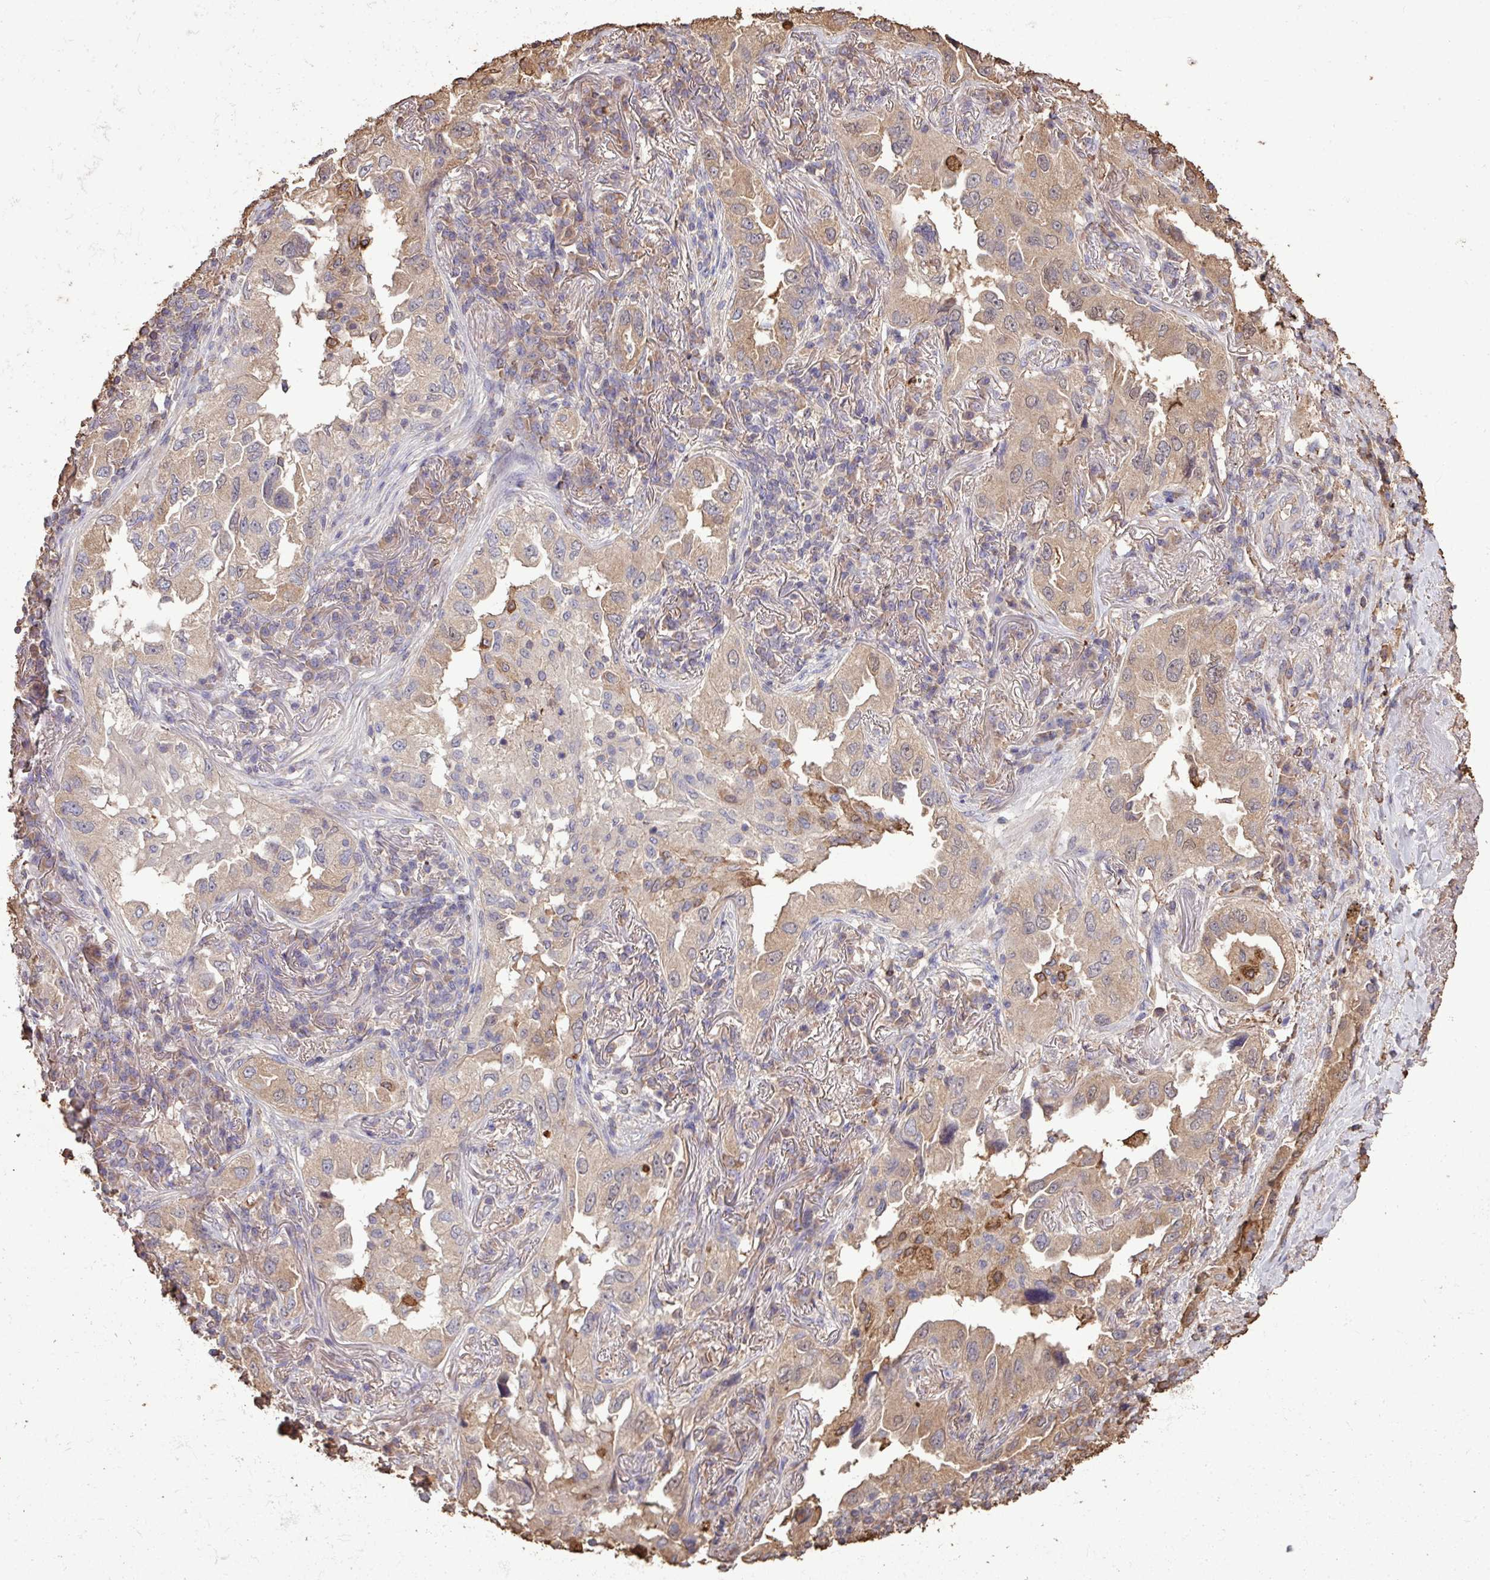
{"staining": {"intensity": "moderate", "quantity": "25%-75%", "location": "cytoplasmic/membranous"}, "tissue": "lung cancer", "cell_type": "Tumor cells", "image_type": "cancer", "snomed": [{"axis": "morphology", "description": "Adenocarcinoma, NOS"}, {"axis": "topography", "description": "Lung"}], "caption": "This histopathology image demonstrates adenocarcinoma (lung) stained with immunohistochemistry (IHC) to label a protein in brown. The cytoplasmic/membranous of tumor cells show moderate positivity for the protein. Nuclei are counter-stained blue.", "gene": "CAMK2B", "patient": {"sex": "female", "age": 69}}